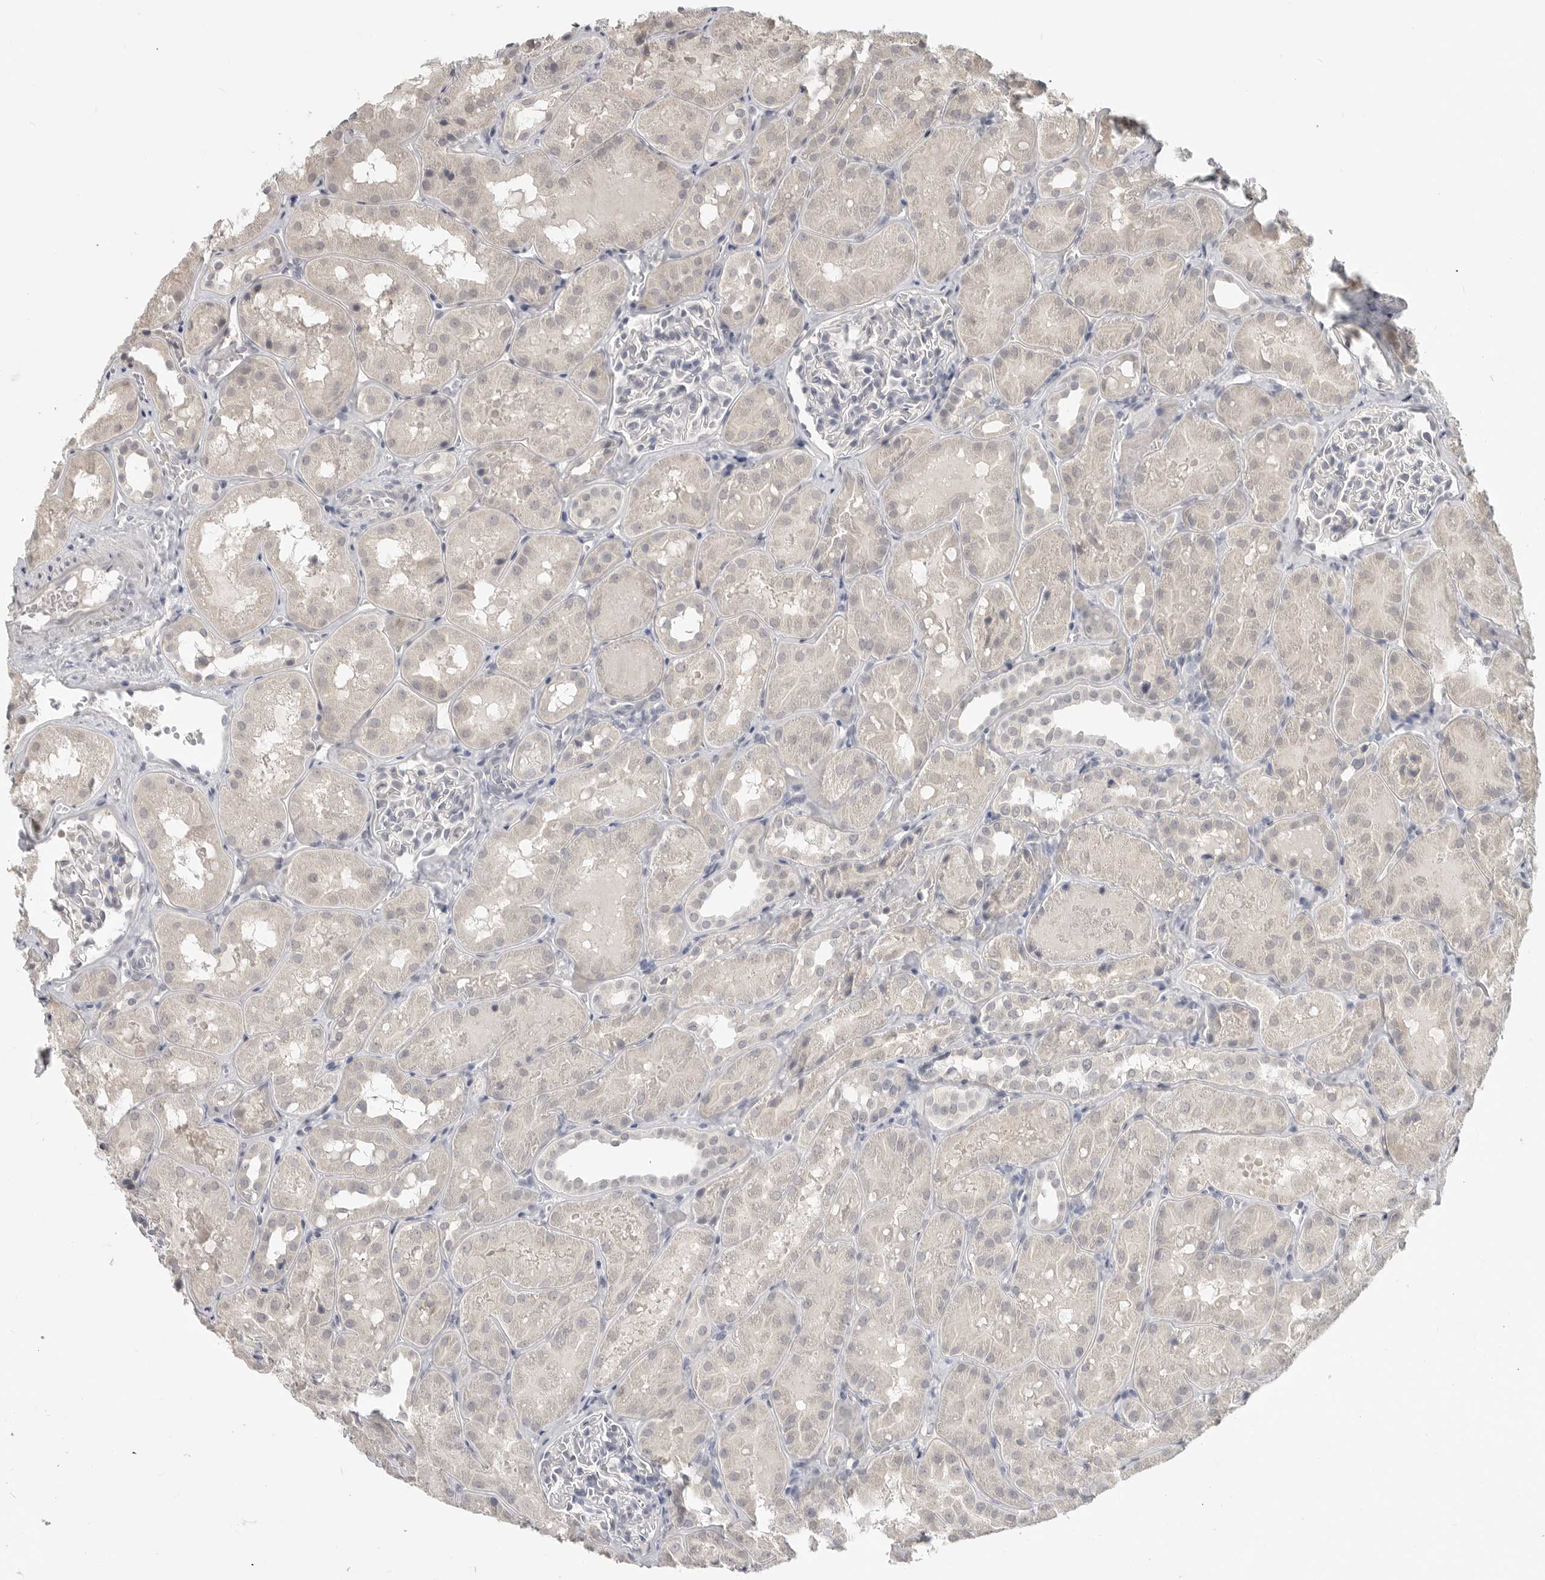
{"staining": {"intensity": "negative", "quantity": "none", "location": "none"}, "tissue": "kidney", "cell_type": "Cells in glomeruli", "image_type": "normal", "snomed": [{"axis": "morphology", "description": "Normal tissue, NOS"}, {"axis": "topography", "description": "Kidney"}], "caption": "Cells in glomeruli are negative for protein expression in normal human kidney. (Immunohistochemistry (ihc), brightfield microscopy, high magnification).", "gene": "FOXP3", "patient": {"sex": "male", "age": 16}}